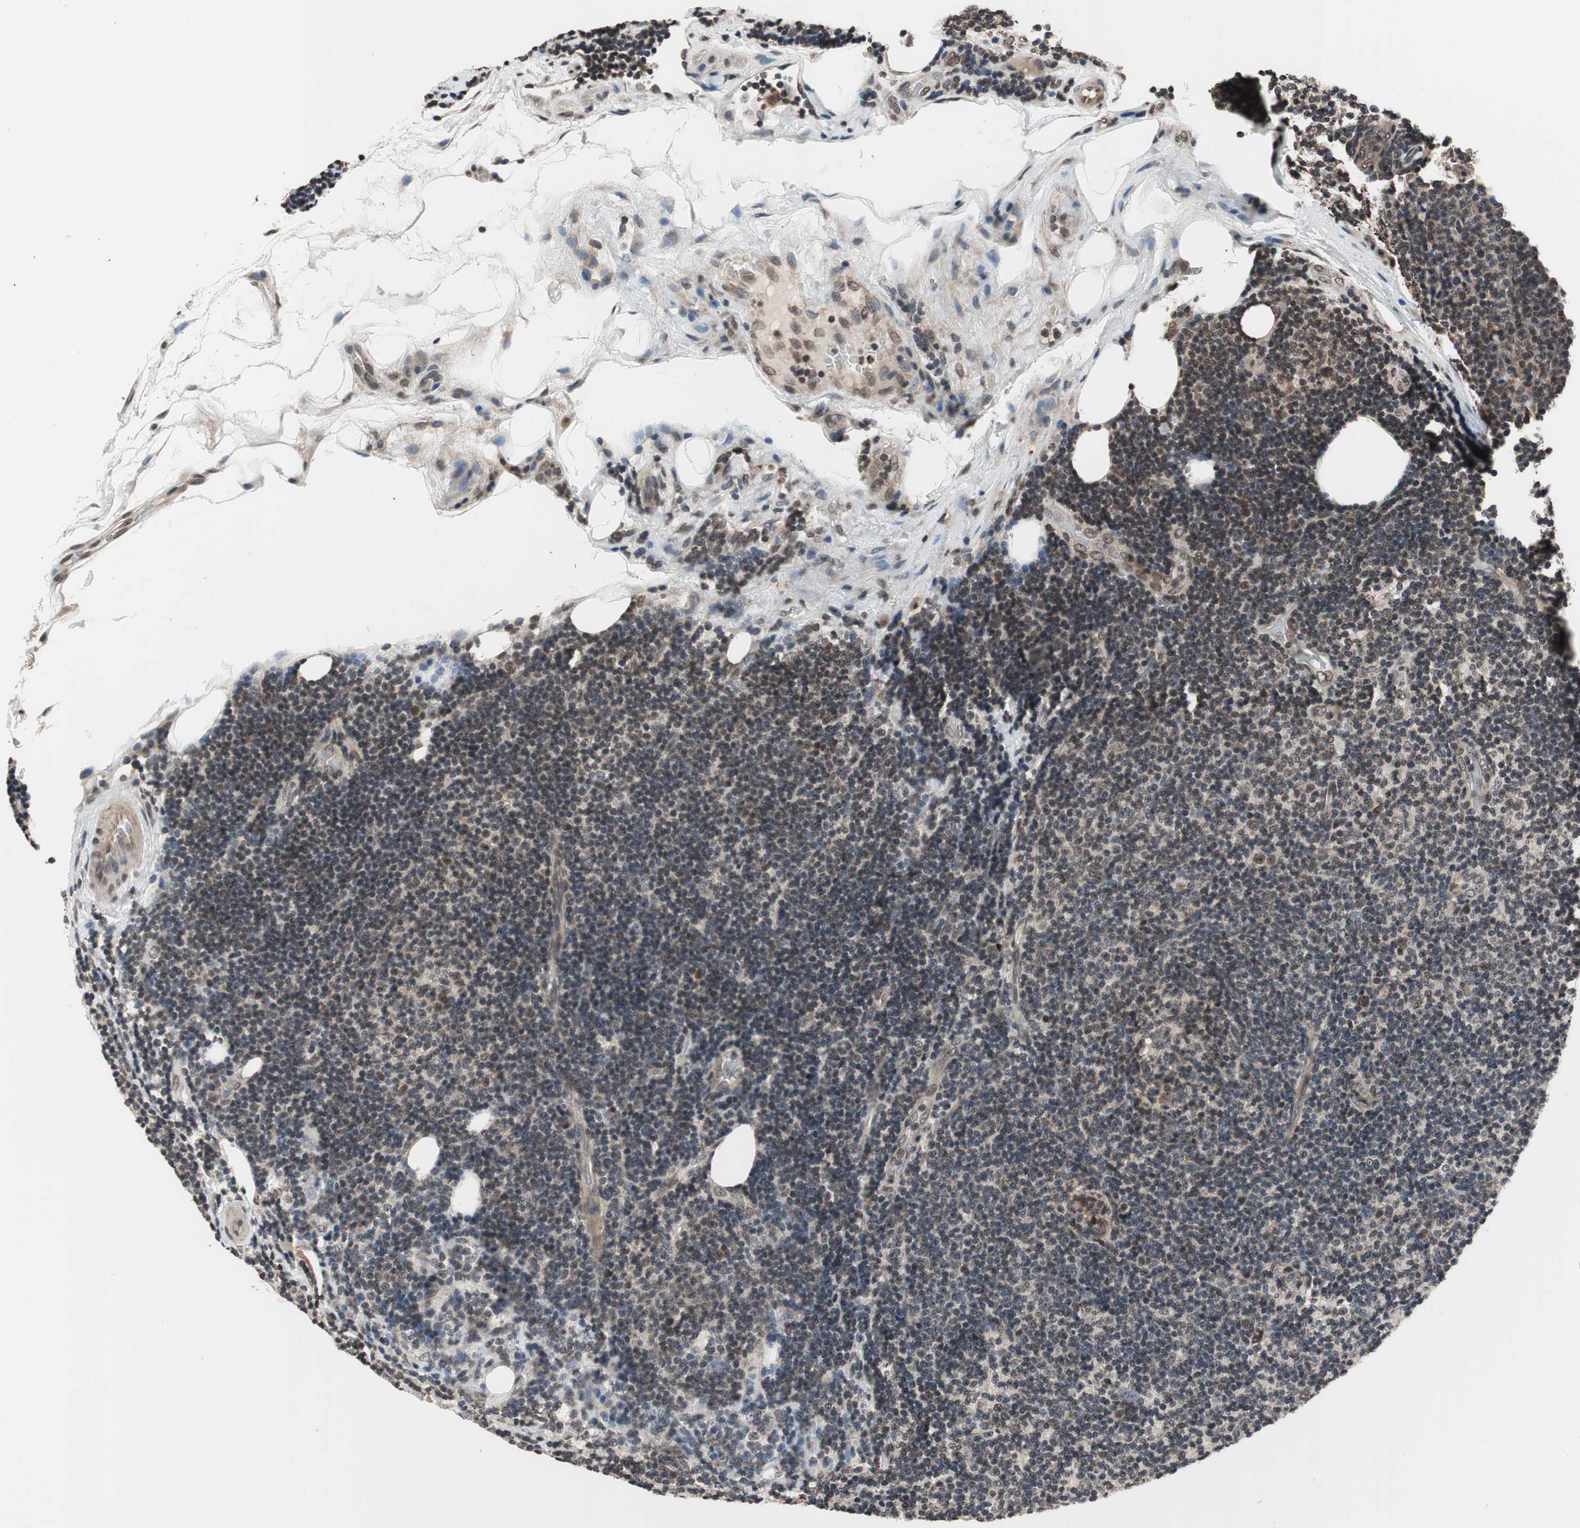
{"staining": {"intensity": "negative", "quantity": "none", "location": "none"}, "tissue": "lymphoma", "cell_type": "Tumor cells", "image_type": "cancer", "snomed": [{"axis": "morphology", "description": "Malignant lymphoma, non-Hodgkin's type, Low grade"}, {"axis": "topography", "description": "Lymph node"}], "caption": "IHC of lymphoma demonstrates no positivity in tumor cells.", "gene": "RFC1", "patient": {"sex": "male", "age": 83}}